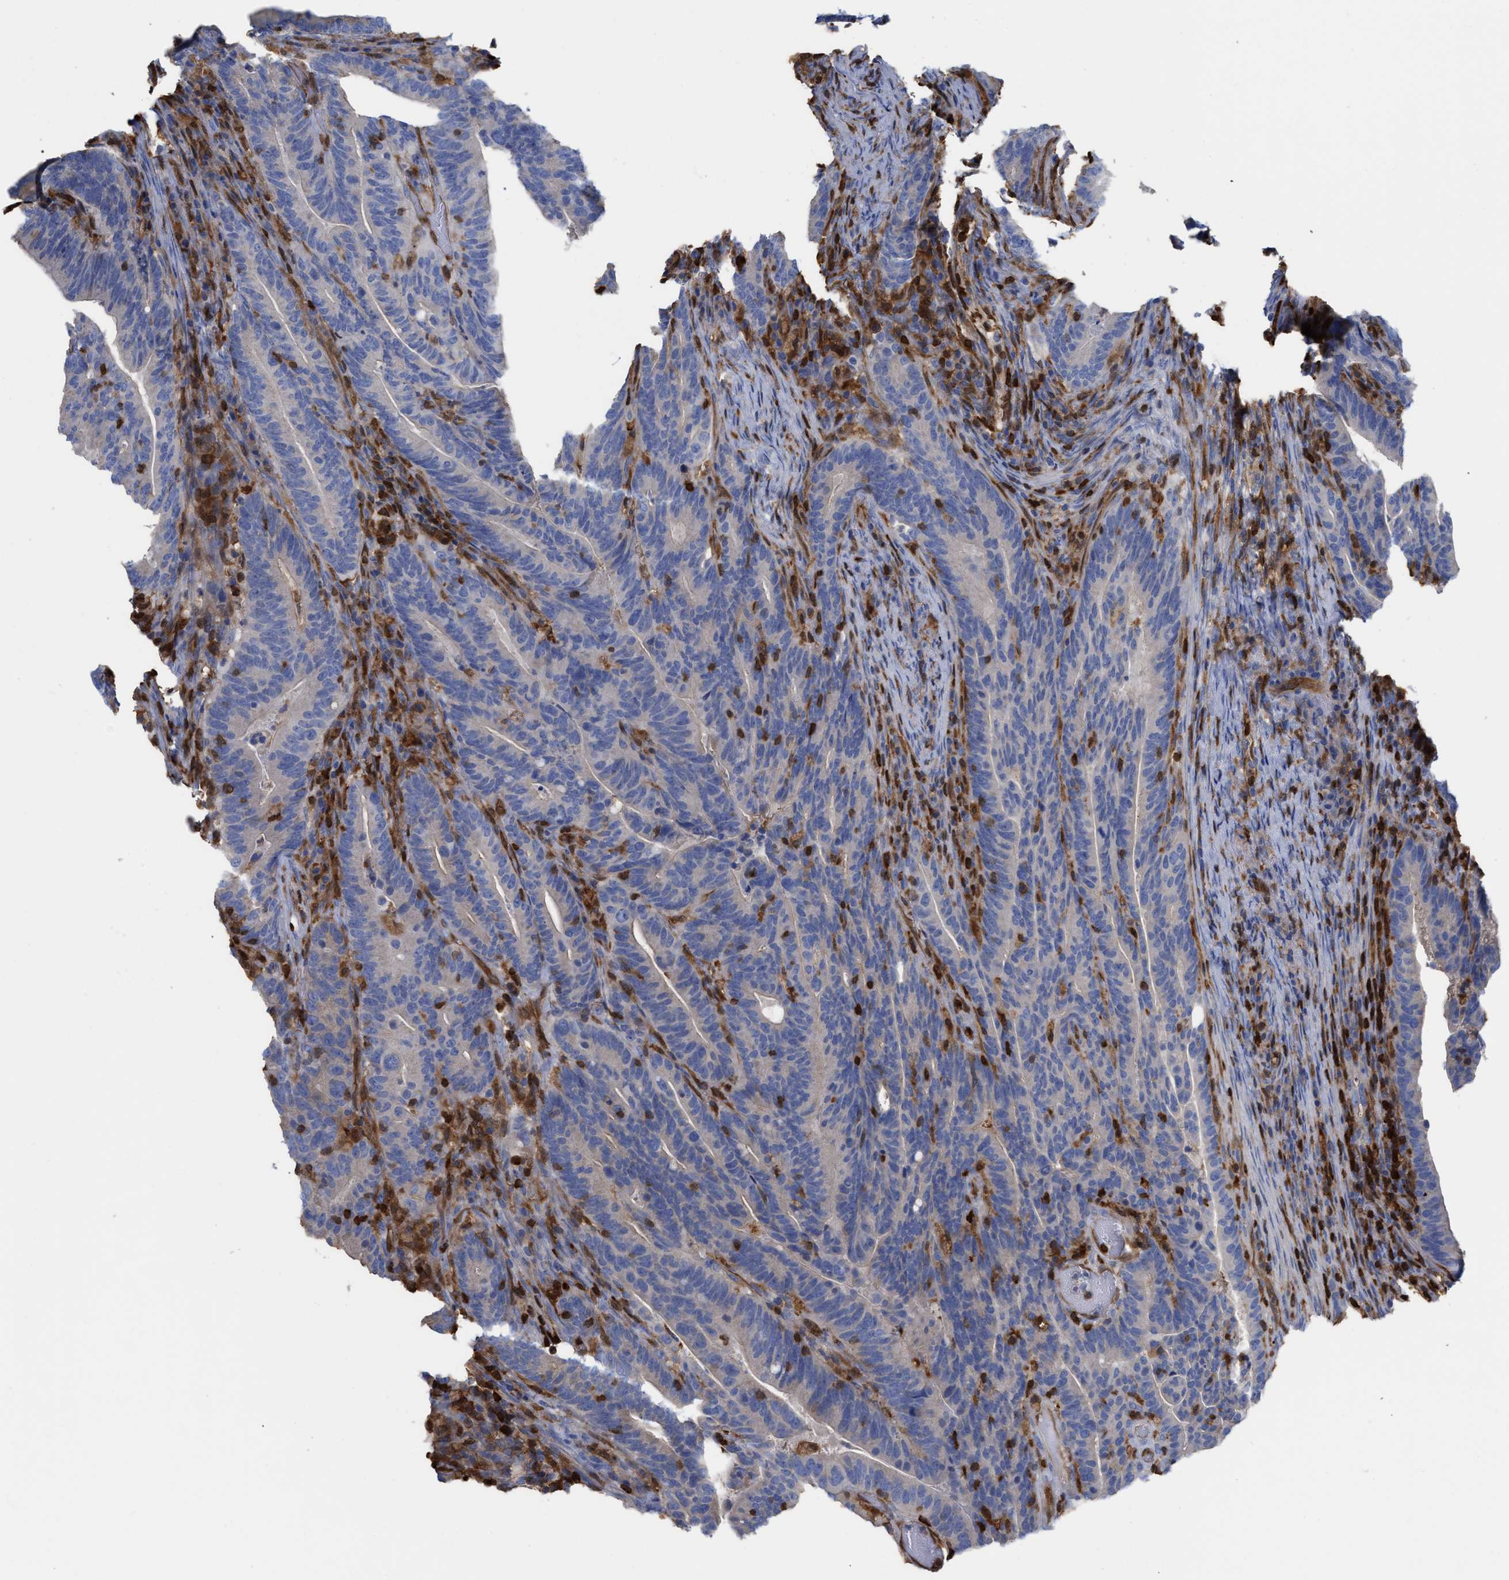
{"staining": {"intensity": "weak", "quantity": "<25%", "location": "cytoplasmic/membranous"}, "tissue": "colorectal cancer", "cell_type": "Tumor cells", "image_type": "cancer", "snomed": [{"axis": "morphology", "description": "Adenocarcinoma, NOS"}, {"axis": "topography", "description": "Colon"}], "caption": "Immunohistochemical staining of colorectal cancer (adenocarcinoma) displays no significant staining in tumor cells.", "gene": "GIMAP4", "patient": {"sex": "female", "age": 66}}